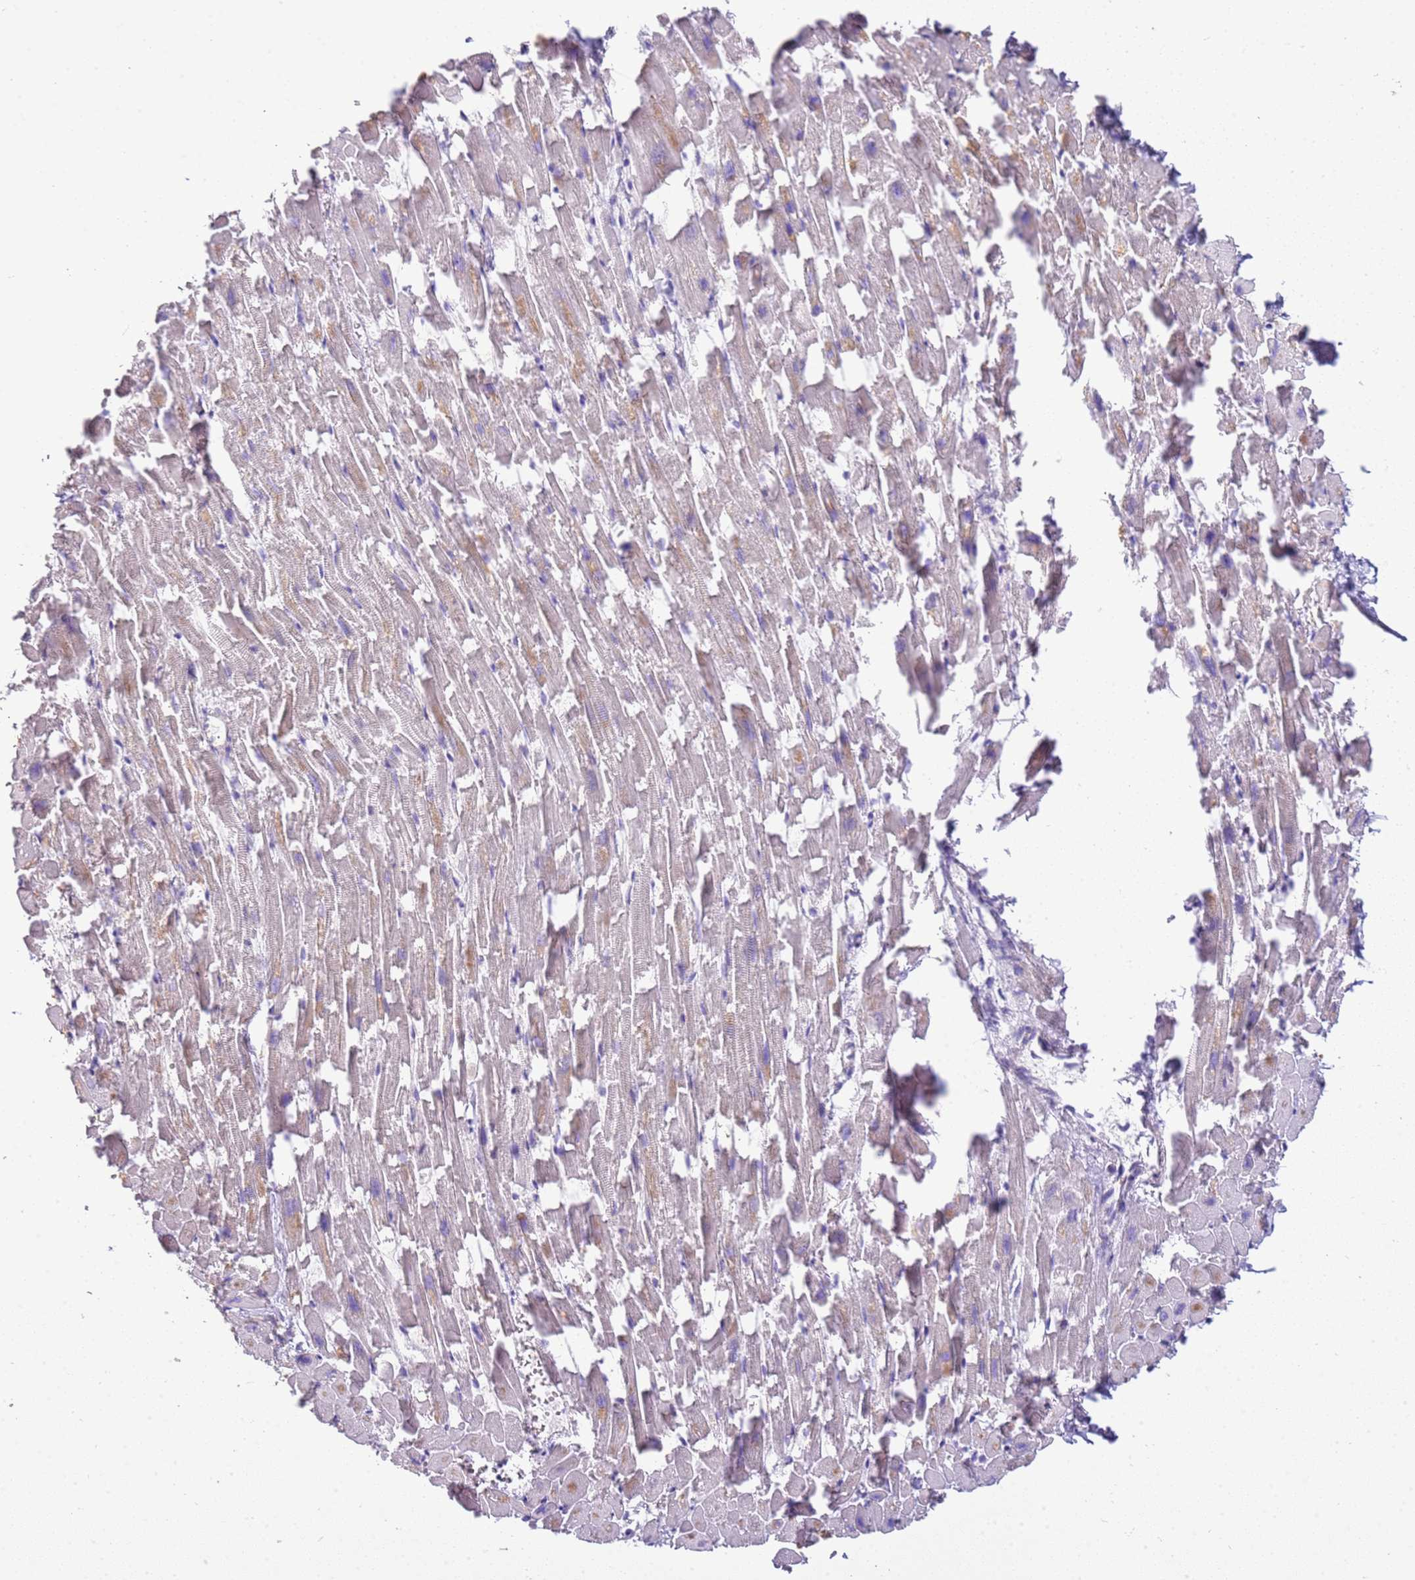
{"staining": {"intensity": "weak", "quantity": "<25%", "location": "cytoplasmic/membranous"}, "tissue": "heart muscle", "cell_type": "Cardiomyocytes", "image_type": "normal", "snomed": [{"axis": "morphology", "description": "Normal tissue, NOS"}, {"axis": "topography", "description": "Heart"}], "caption": "Image shows no protein expression in cardiomyocytes of benign heart muscle.", "gene": "IL2RG", "patient": {"sex": "female", "age": 64}}